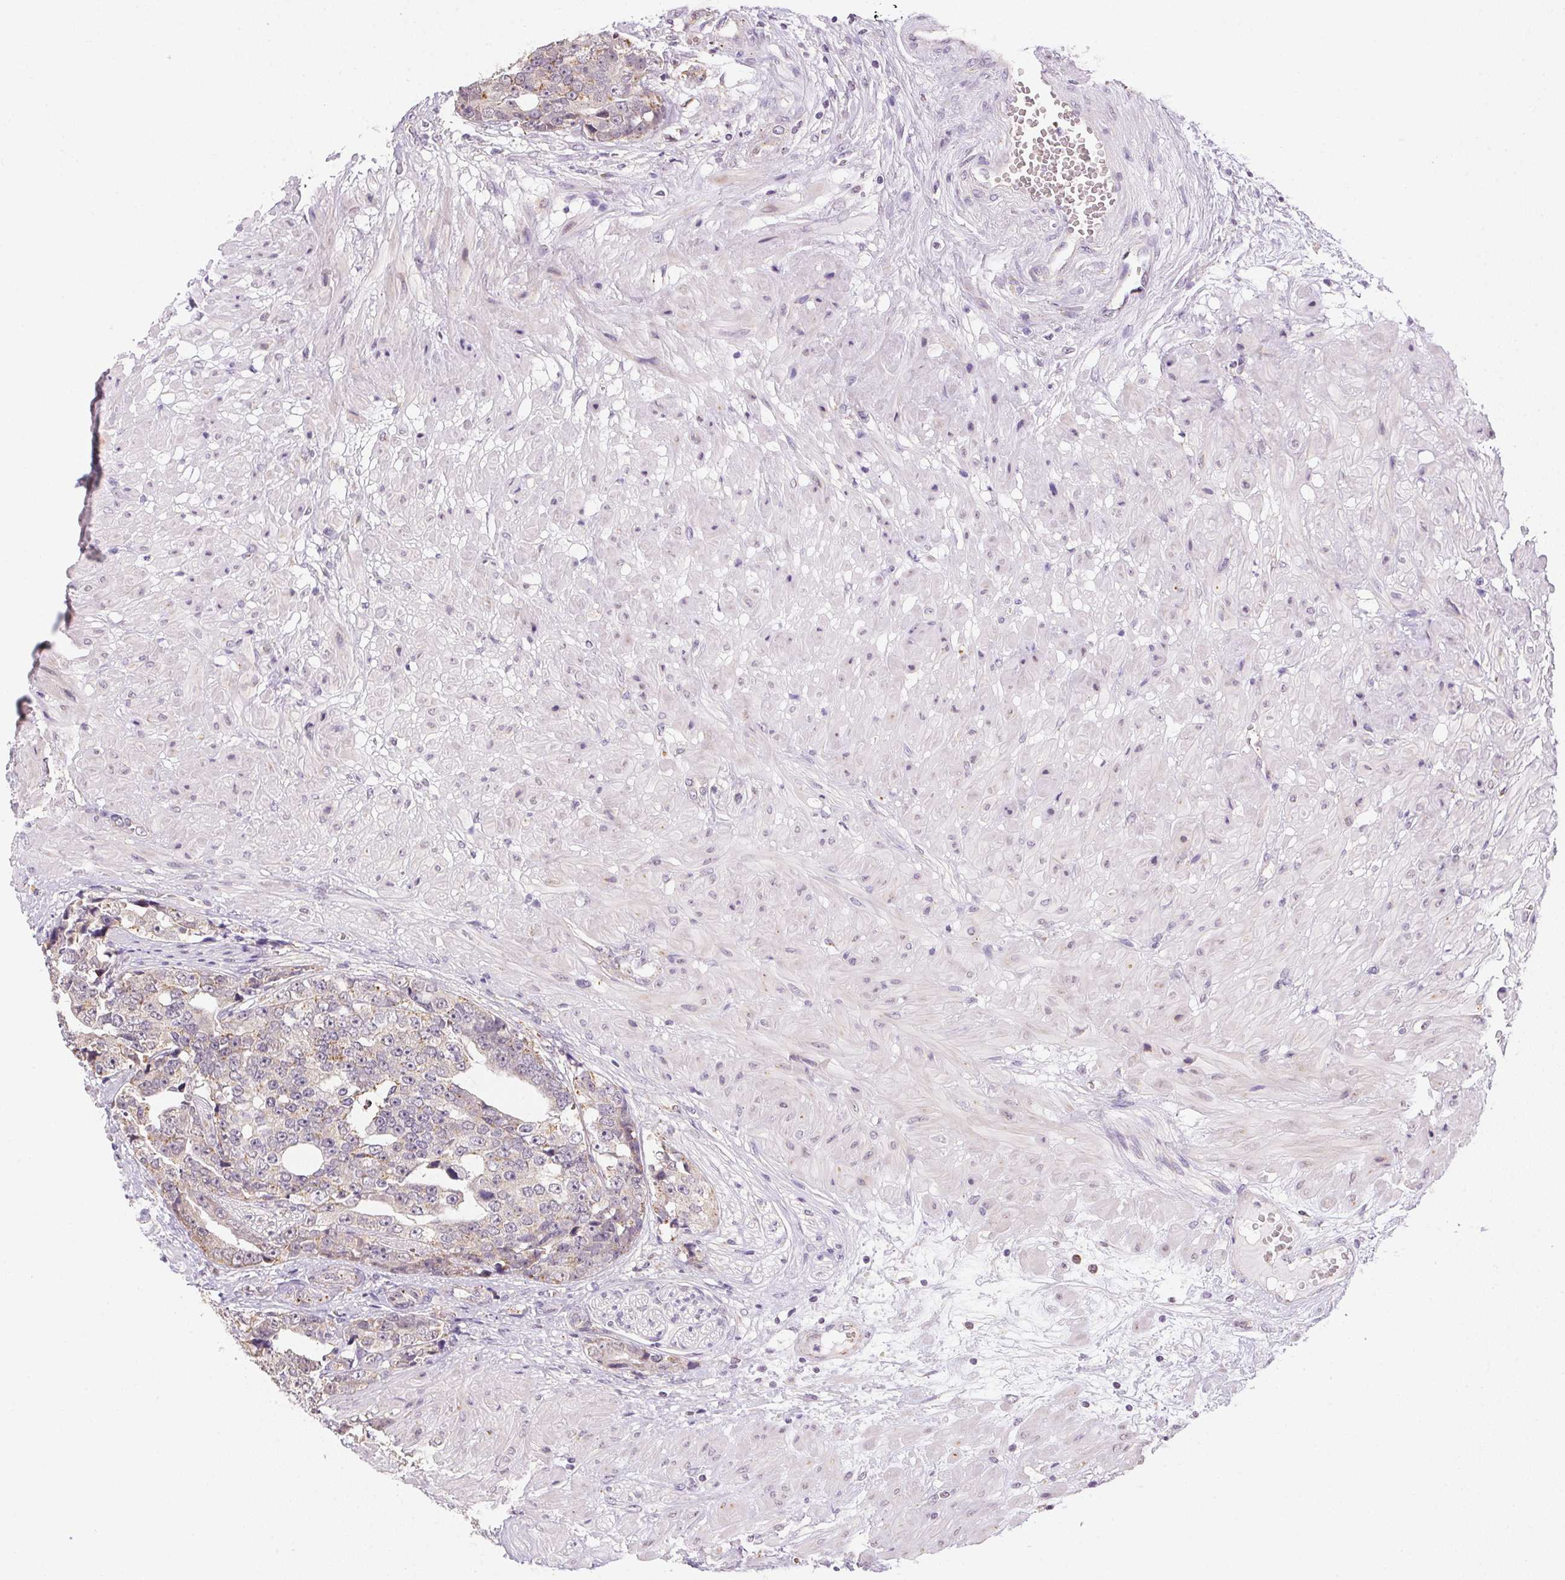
{"staining": {"intensity": "negative", "quantity": "none", "location": "none"}, "tissue": "prostate cancer", "cell_type": "Tumor cells", "image_type": "cancer", "snomed": [{"axis": "morphology", "description": "Adenocarcinoma, High grade"}, {"axis": "topography", "description": "Prostate"}], "caption": "High power microscopy photomicrograph of an immunohistochemistry (IHC) histopathology image of prostate cancer (adenocarcinoma (high-grade)), revealing no significant staining in tumor cells.", "gene": "METTL13", "patient": {"sex": "male", "age": 71}}